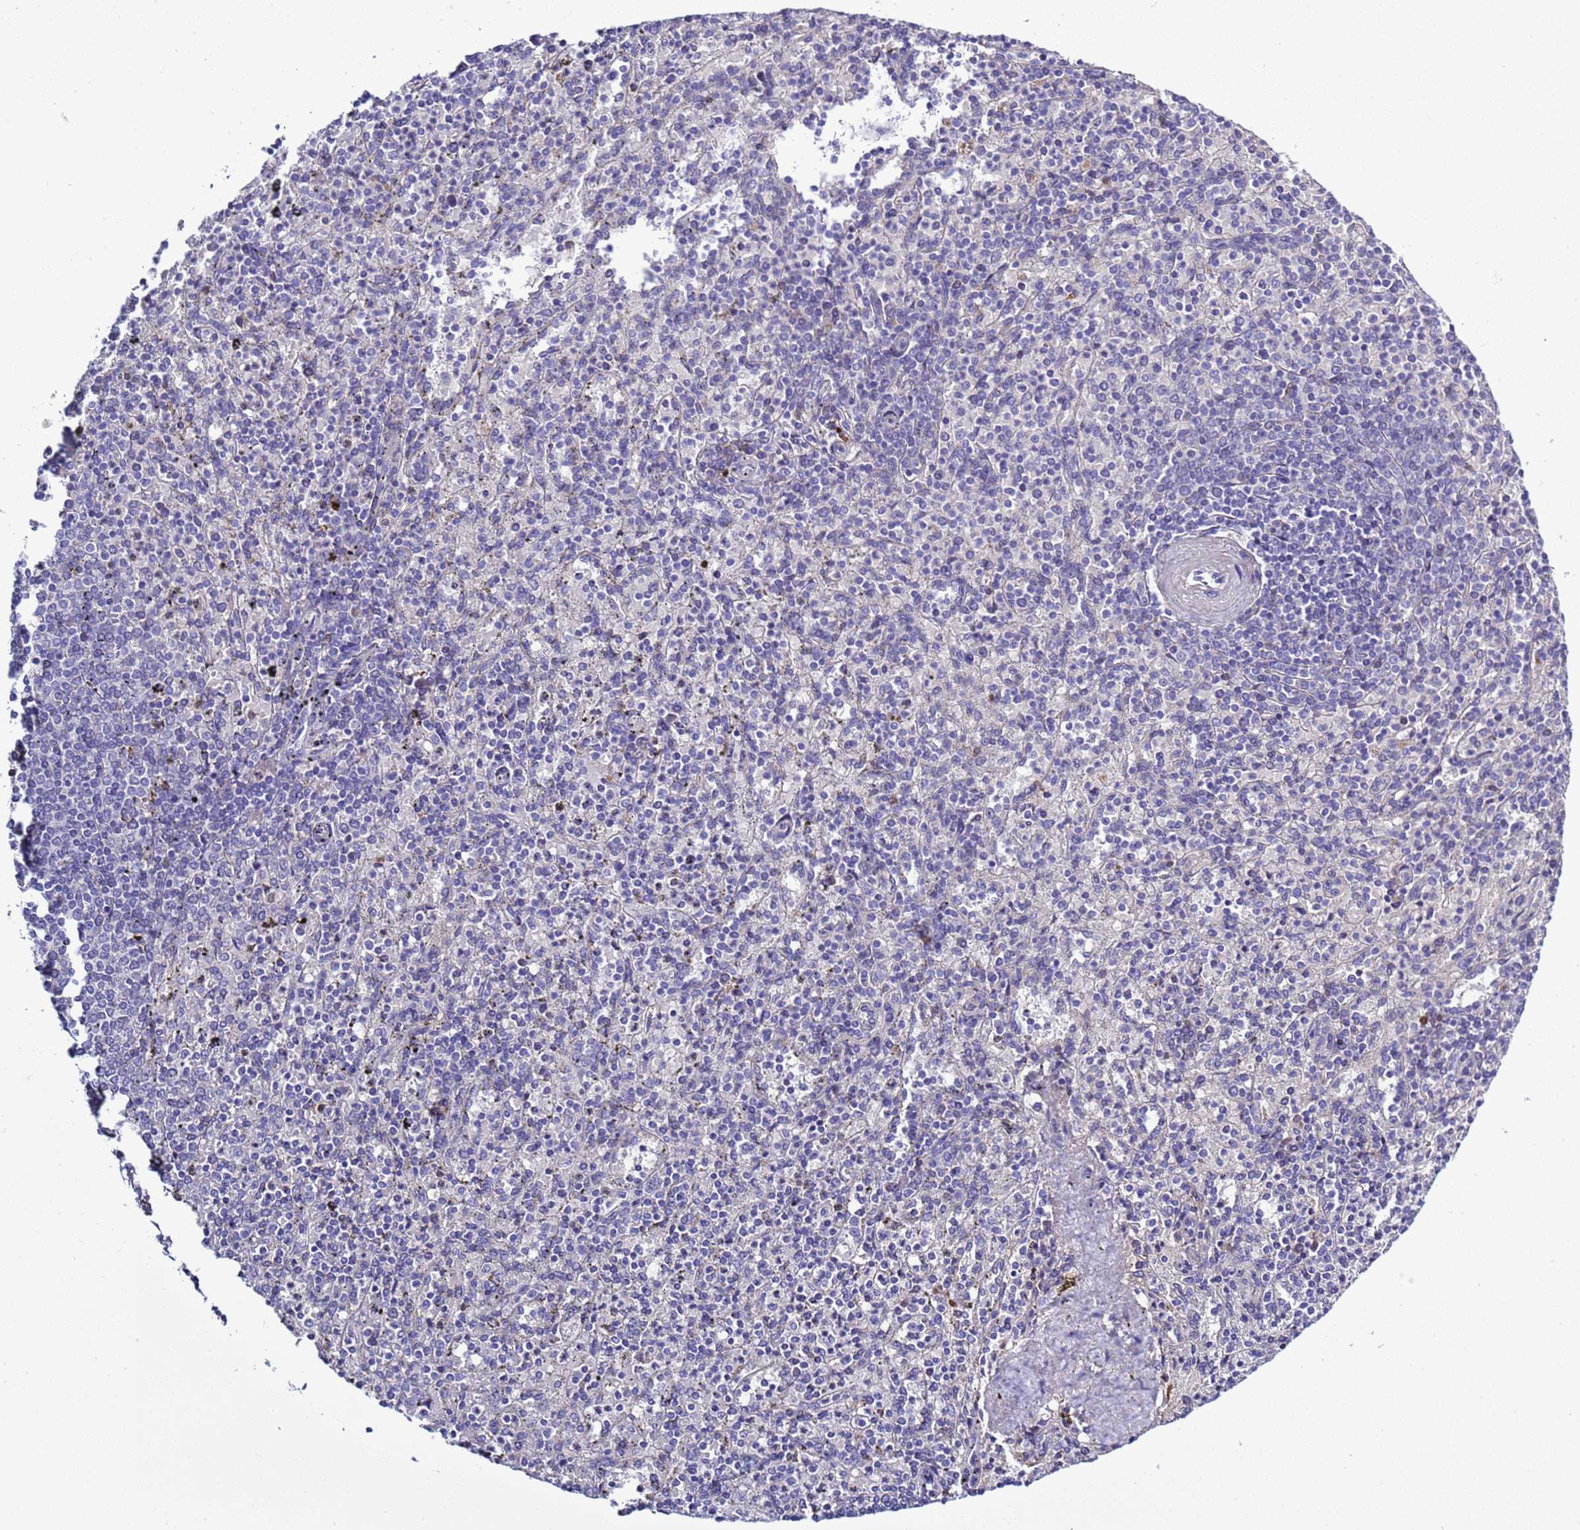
{"staining": {"intensity": "negative", "quantity": "none", "location": "none"}, "tissue": "spleen", "cell_type": "Cells in red pulp", "image_type": "normal", "snomed": [{"axis": "morphology", "description": "Normal tissue, NOS"}, {"axis": "topography", "description": "Spleen"}], "caption": "DAB immunohistochemical staining of benign spleen demonstrates no significant staining in cells in red pulp.", "gene": "C4orf46", "patient": {"sex": "male", "age": 82}}